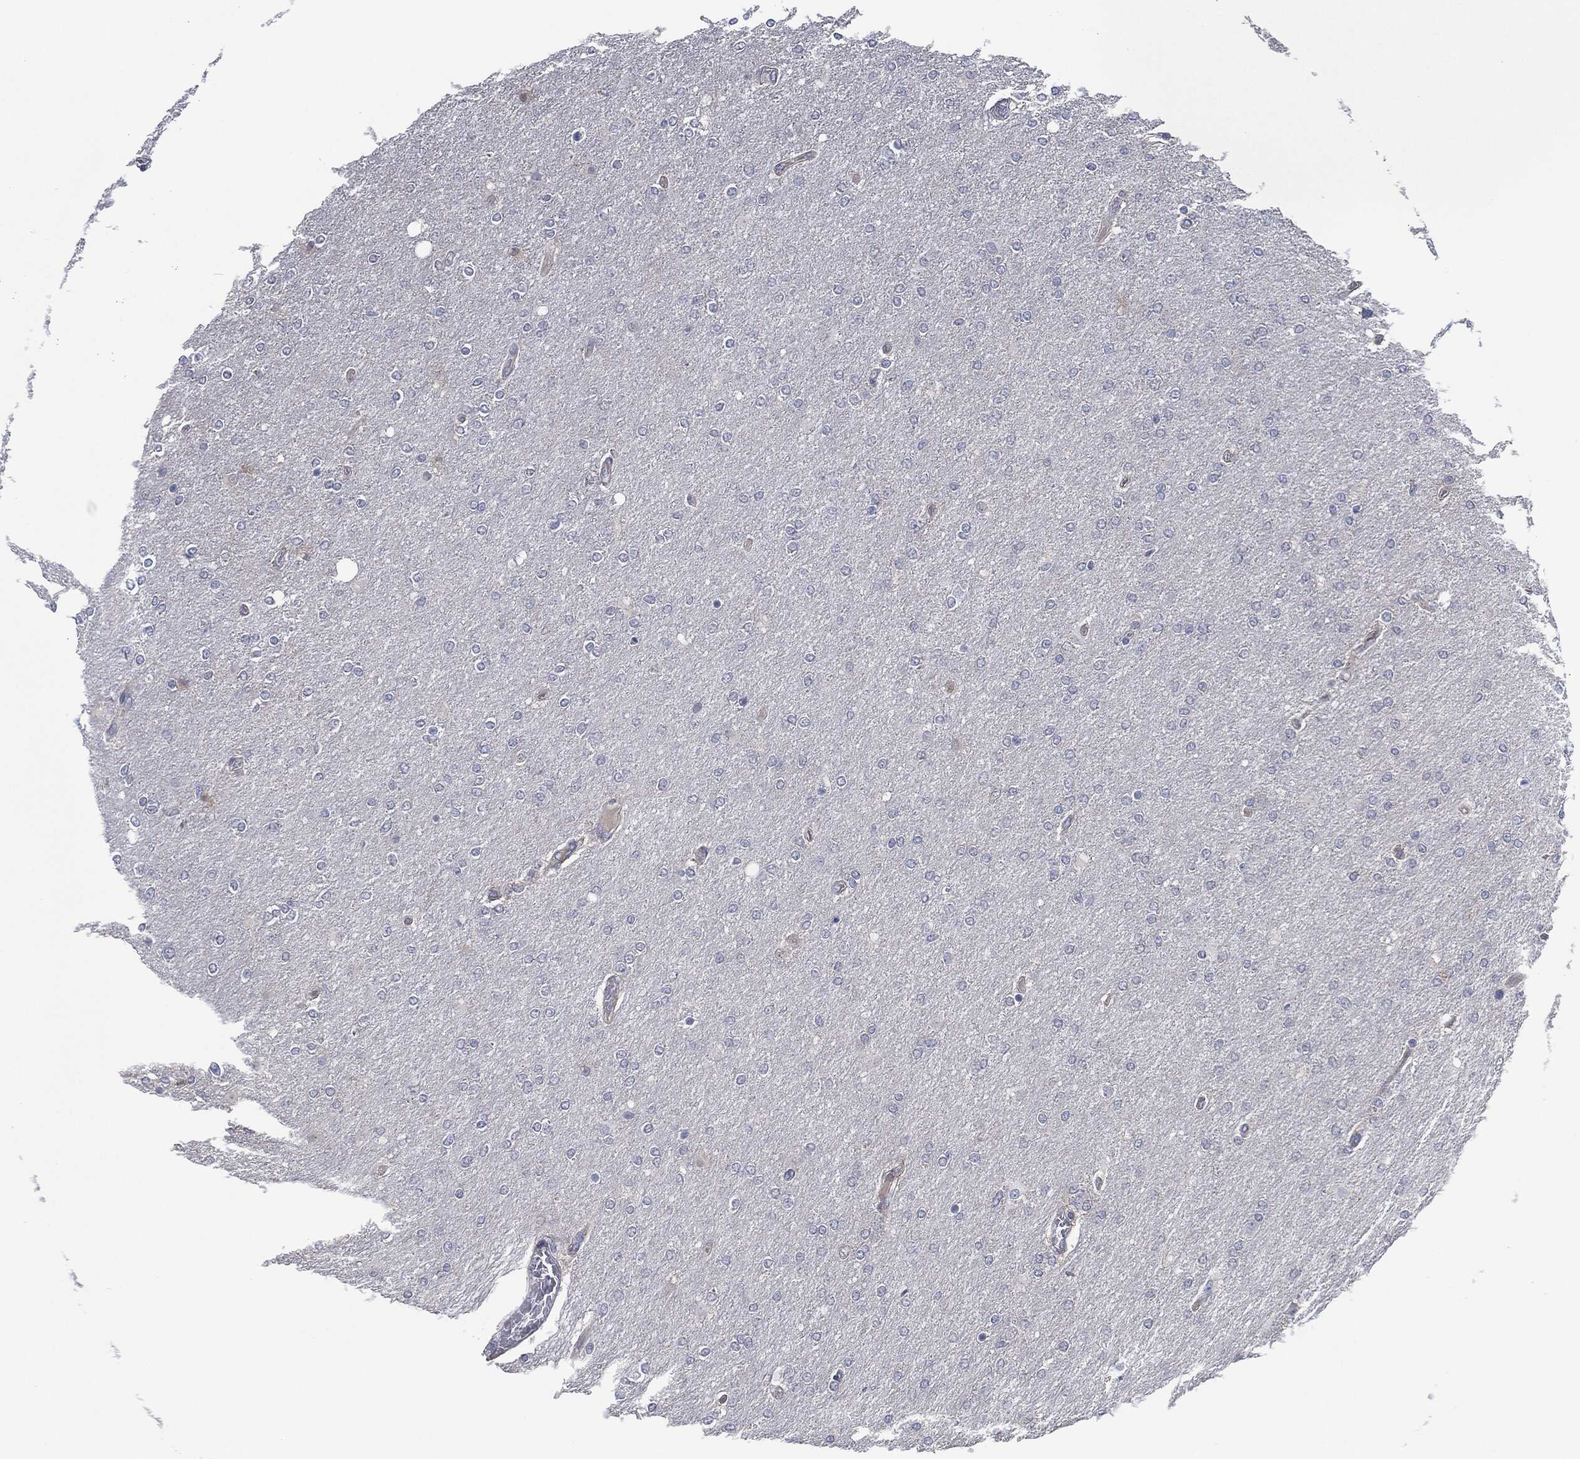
{"staining": {"intensity": "negative", "quantity": "none", "location": "none"}, "tissue": "glioma", "cell_type": "Tumor cells", "image_type": "cancer", "snomed": [{"axis": "morphology", "description": "Glioma, malignant, High grade"}, {"axis": "topography", "description": "Cerebral cortex"}], "caption": "Tumor cells show no significant protein expression in glioma.", "gene": "SHROOM2", "patient": {"sex": "male", "age": 70}}